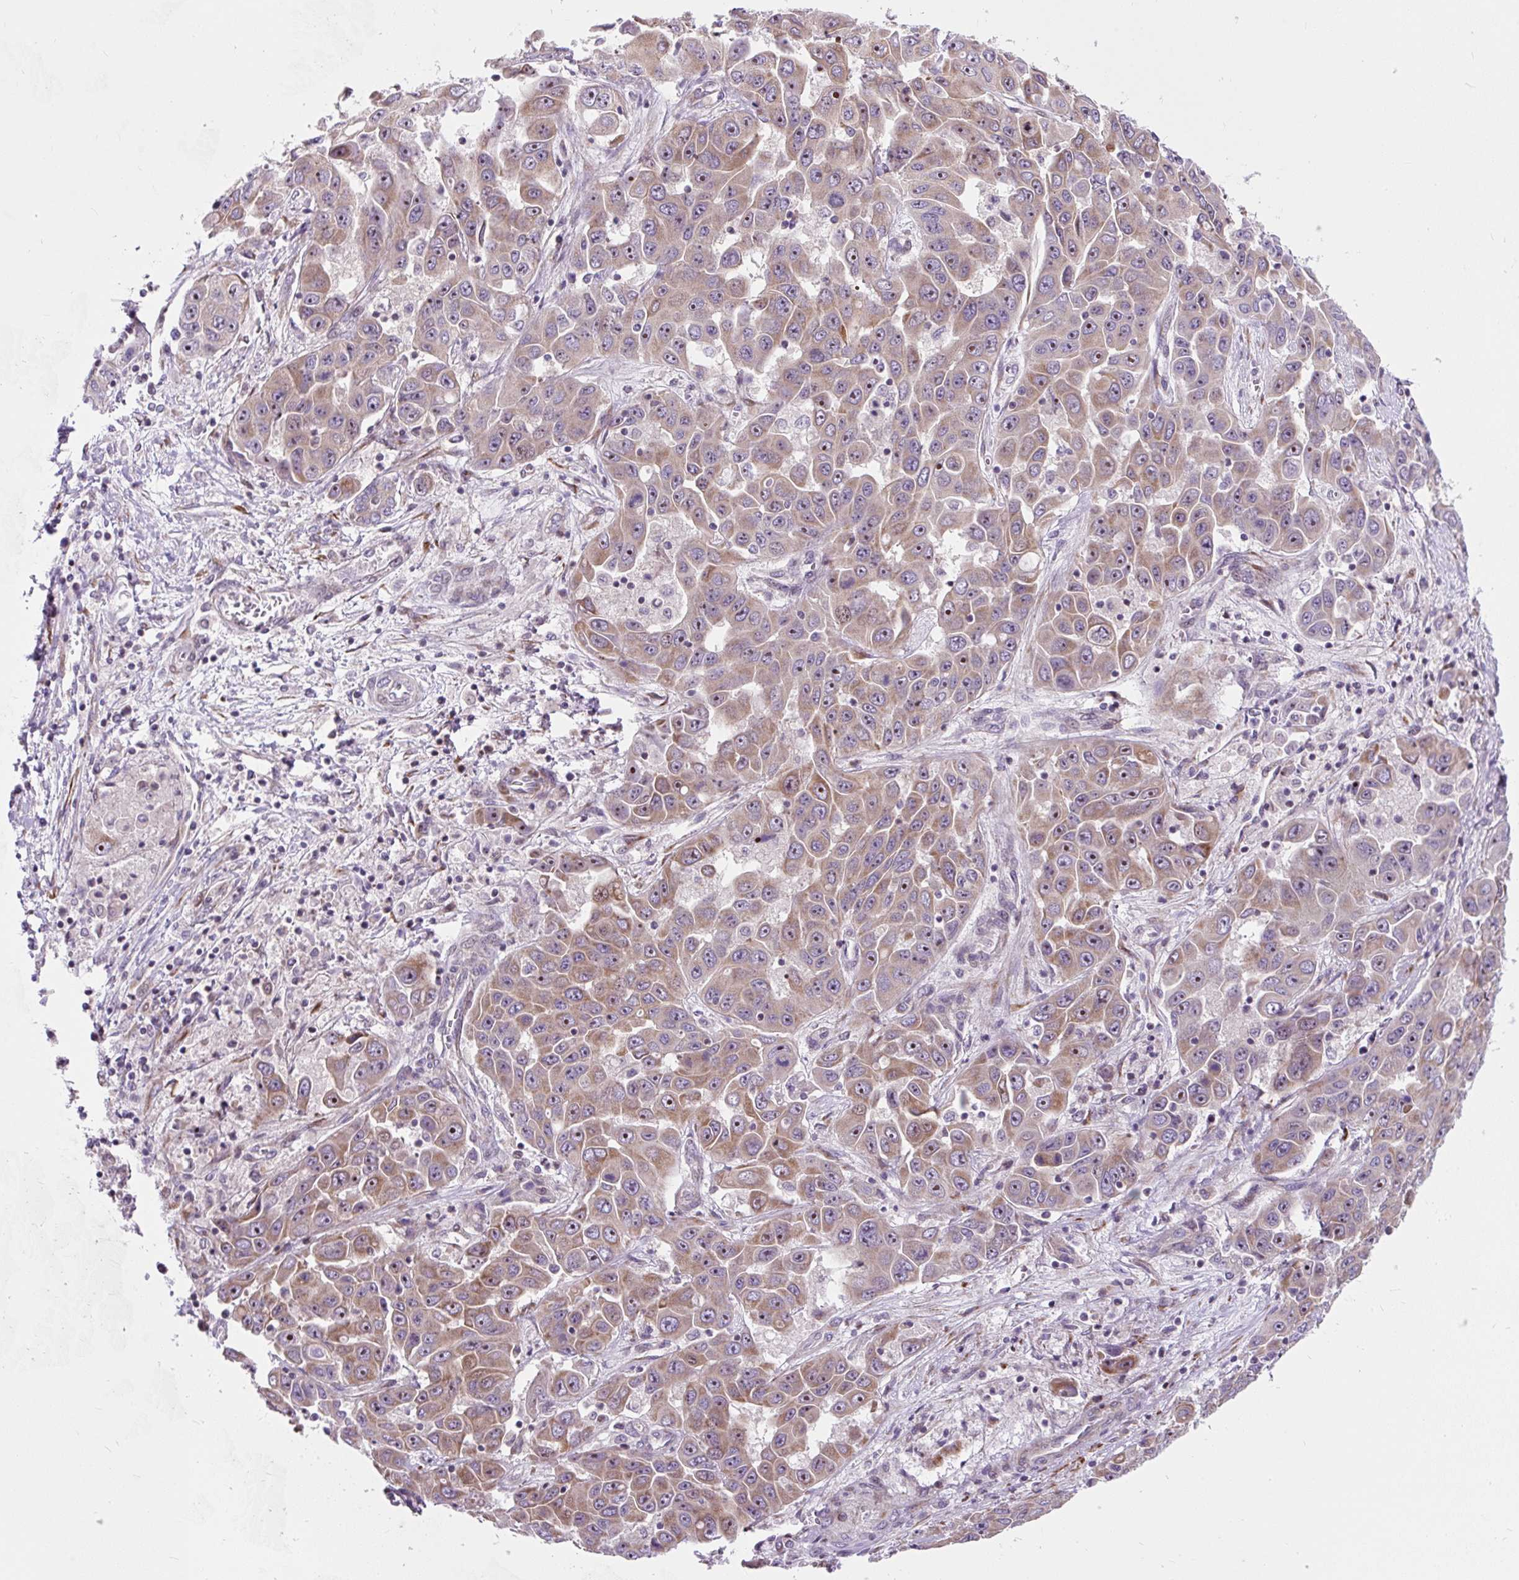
{"staining": {"intensity": "moderate", "quantity": "25%-75%", "location": "cytoplasmic/membranous"}, "tissue": "liver cancer", "cell_type": "Tumor cells", "image_type": "cancer", "snomed": [{"axis": "morphology", "description": "Cholangiocarcinoma"}, {"axis": "topography", "description": "Liver"}], "caption": "DAB (3,3'-diaminobenzidine) immunohistochemical staining of human liver cancer (cholangiocarcinoma) exhibits moderate cytoplasmic/membranous protein staining in approximately 25%-75% of tumor cells.", "gene": "CISD3", "patient": {"sex": "female", "age": 52}}